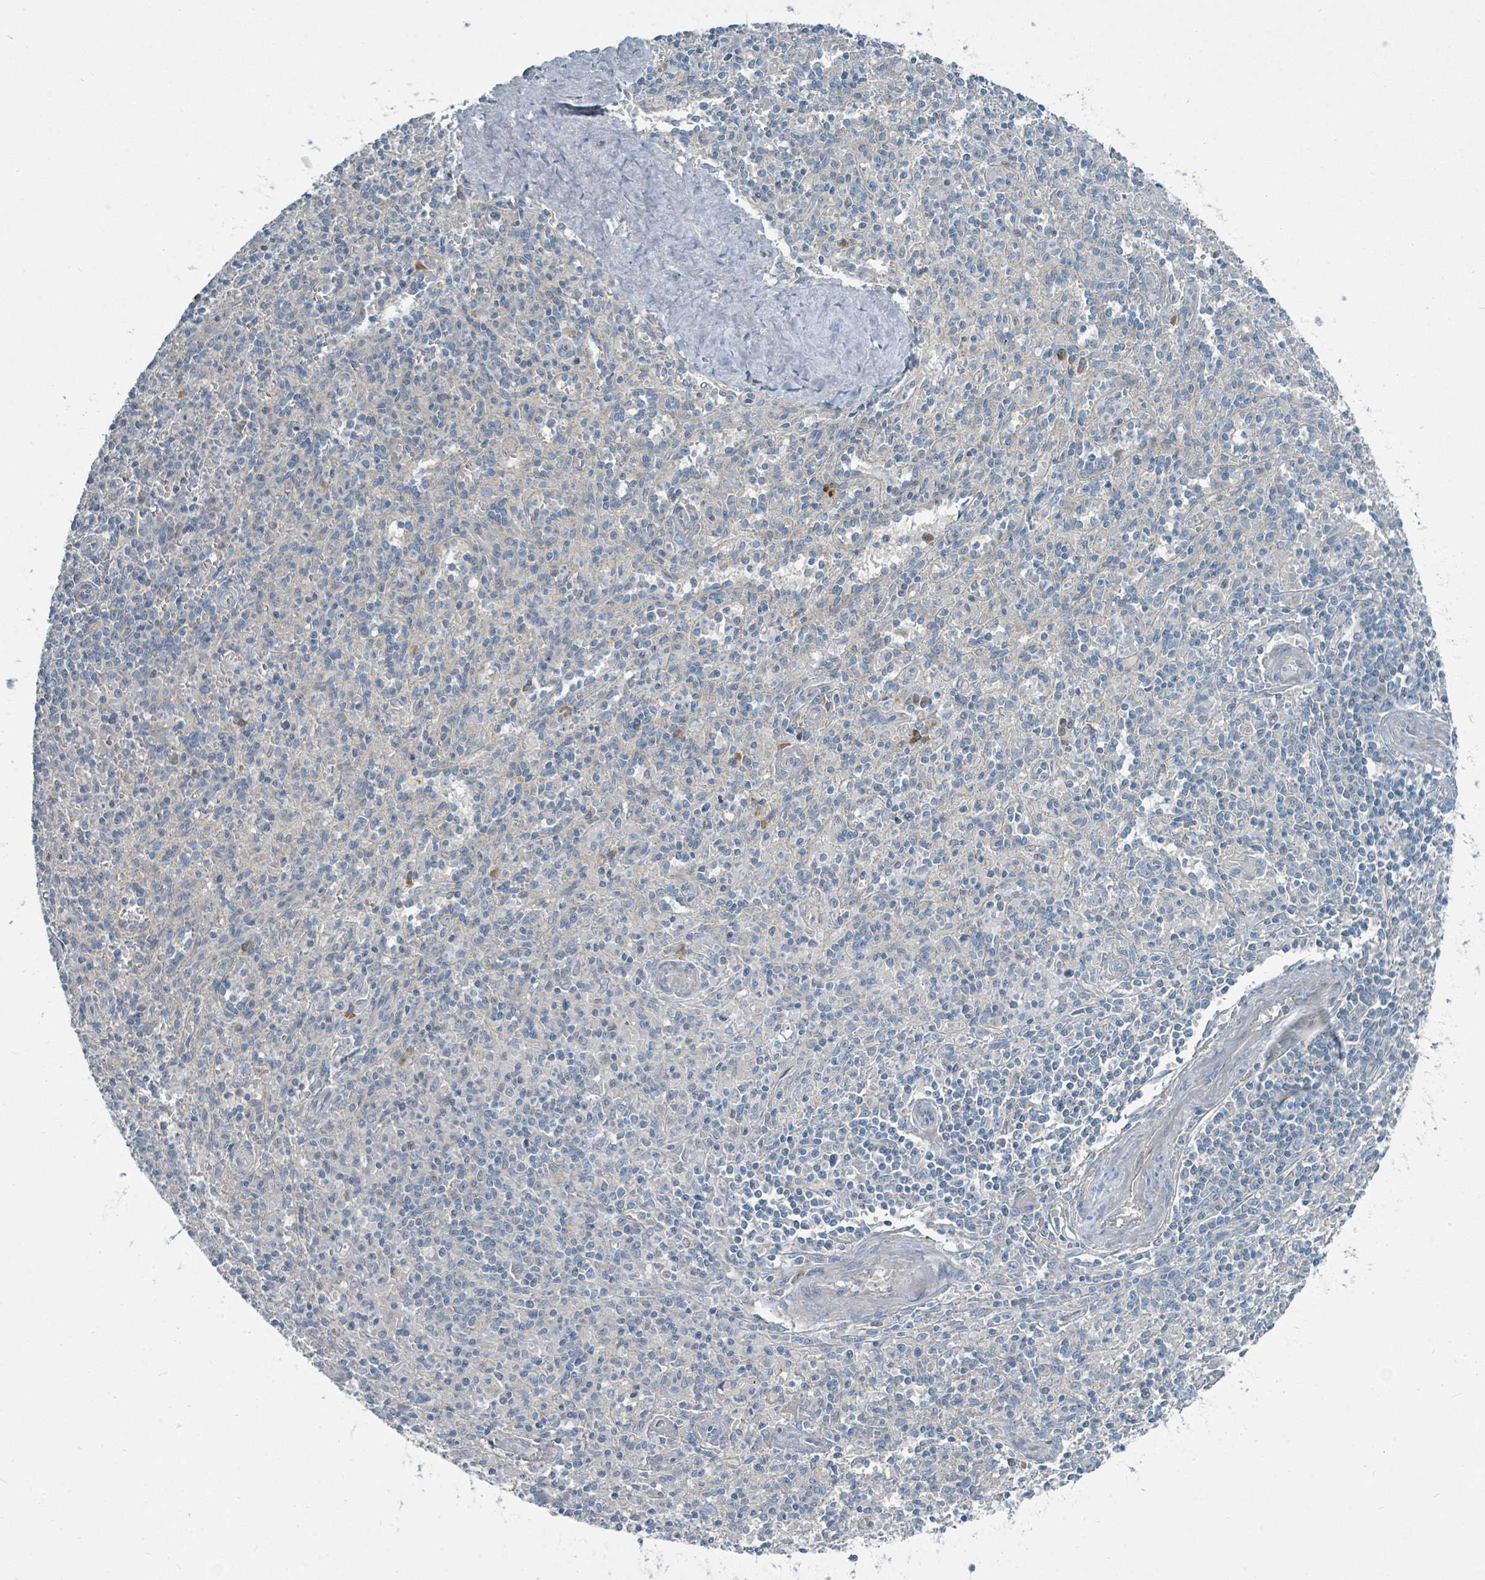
{"staining": {"intensity": "negative", "quantity": "none", "location": "none"}, "tissue": "spleen", "cell_type": "Cells in red pulp", "image_type": "normal", "snomed": [{"axis": "morphology", "description": "Normal tissue, NOS"}, {"axis": "topography", "description": "Spleen"}], "caption": "DAB (3,3'-diaminobenzidine) immunohistochemical staining of unremarkable spleen shows no significant staining in cells in red pulp.", "gene": "SLC25A23", "patient": {"sex": "female", "age": 70}}